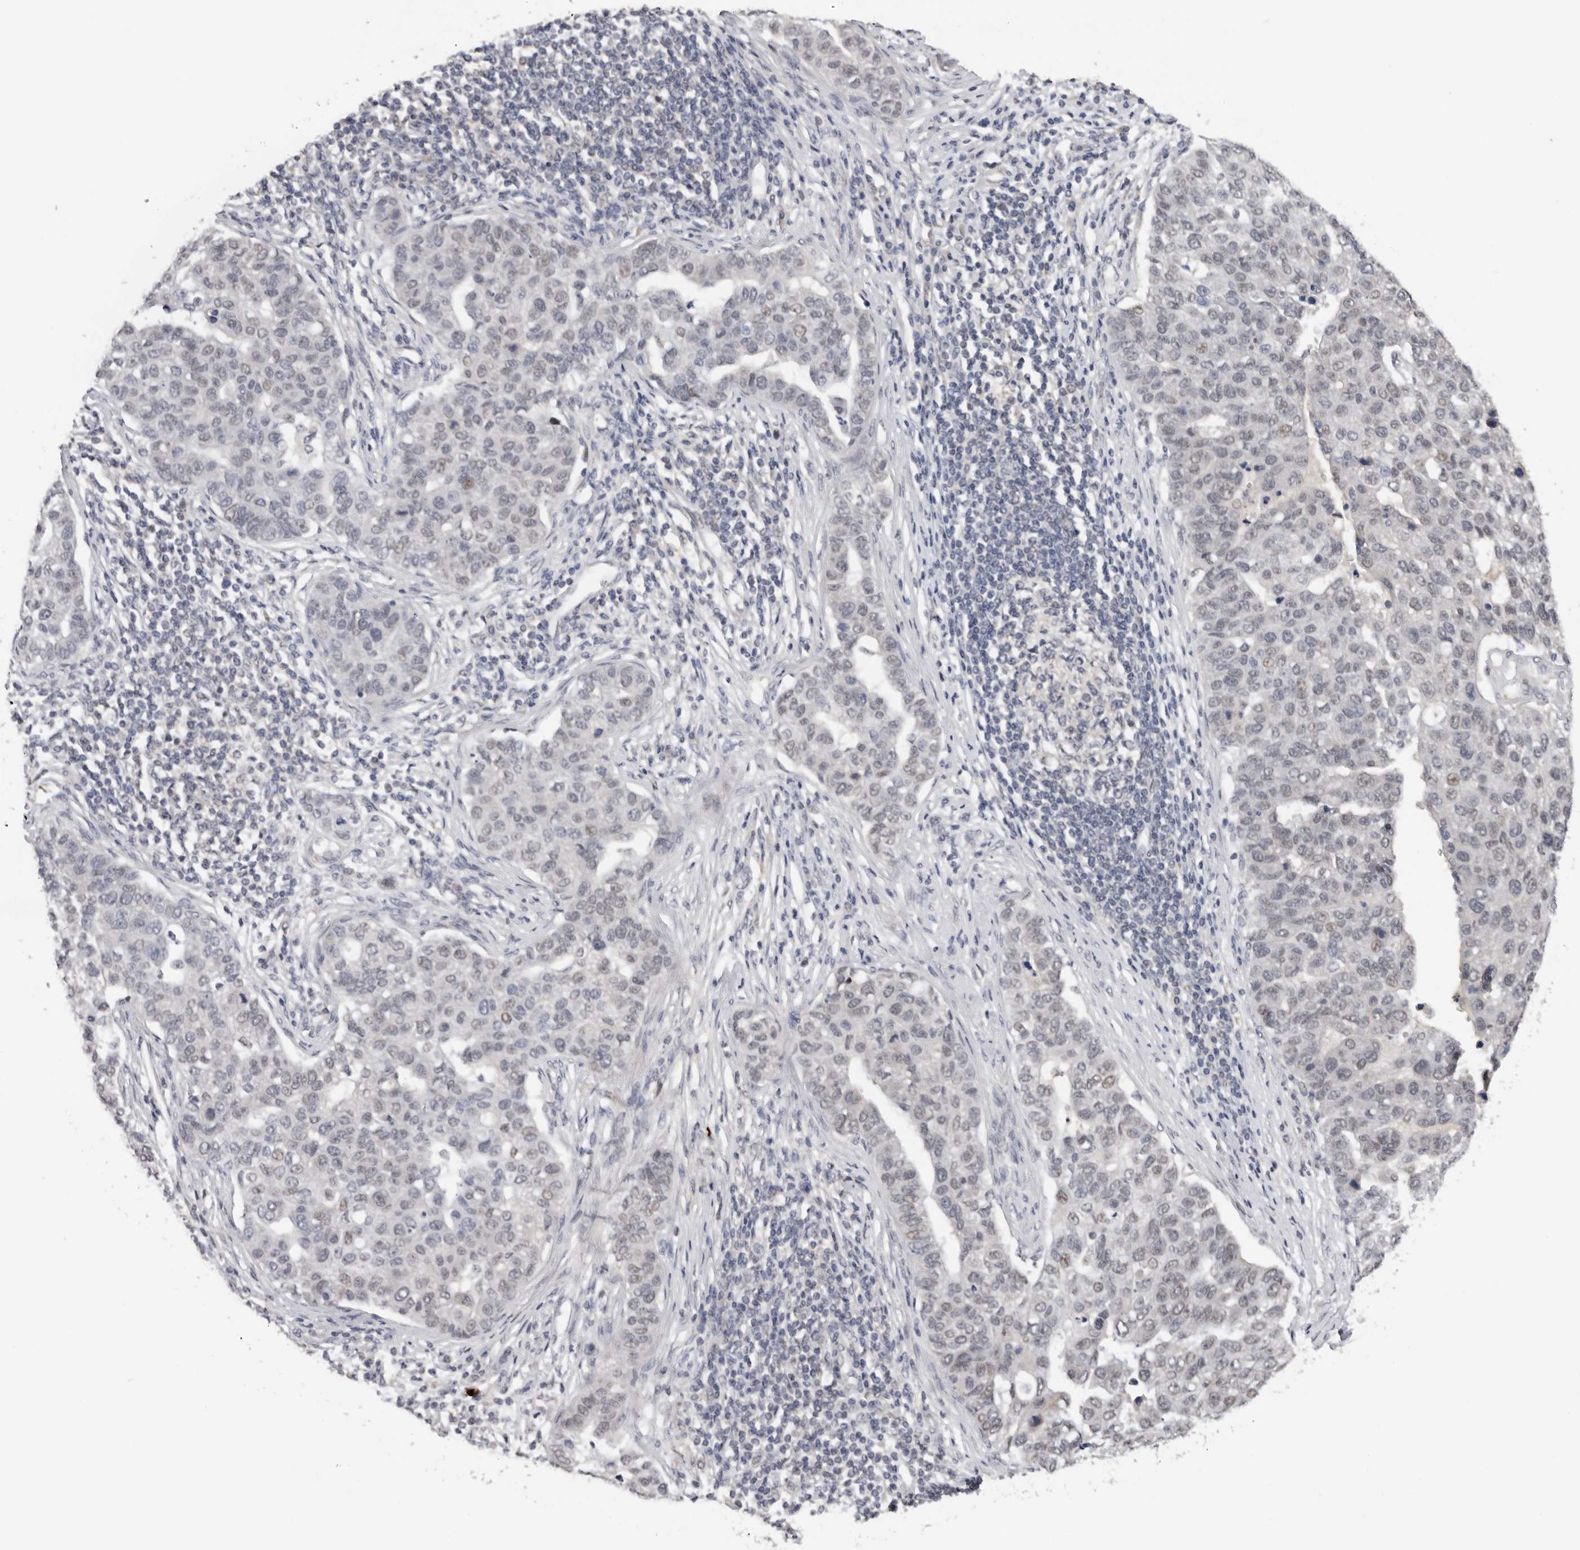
{"staining": {"intensity": "negative", "quantity": "none", "location": "none"}, "tissue": "pancreatic cancer", "cell_type": "Tumor cells", "image_type": "cancer", "snomed": [{"axis": "morphology", "description": "Adenocarcinoma, NOS"}, {"axis": "topography", "description": "Pancreas"}], "caption": "DAB immunohistochemical staining of pancreatic cancer (adenocarcinoma) exhibits no significant staining in tumor cells.", "gene": "KIF2B", "patient": {"sex": "female", "age": 61}}